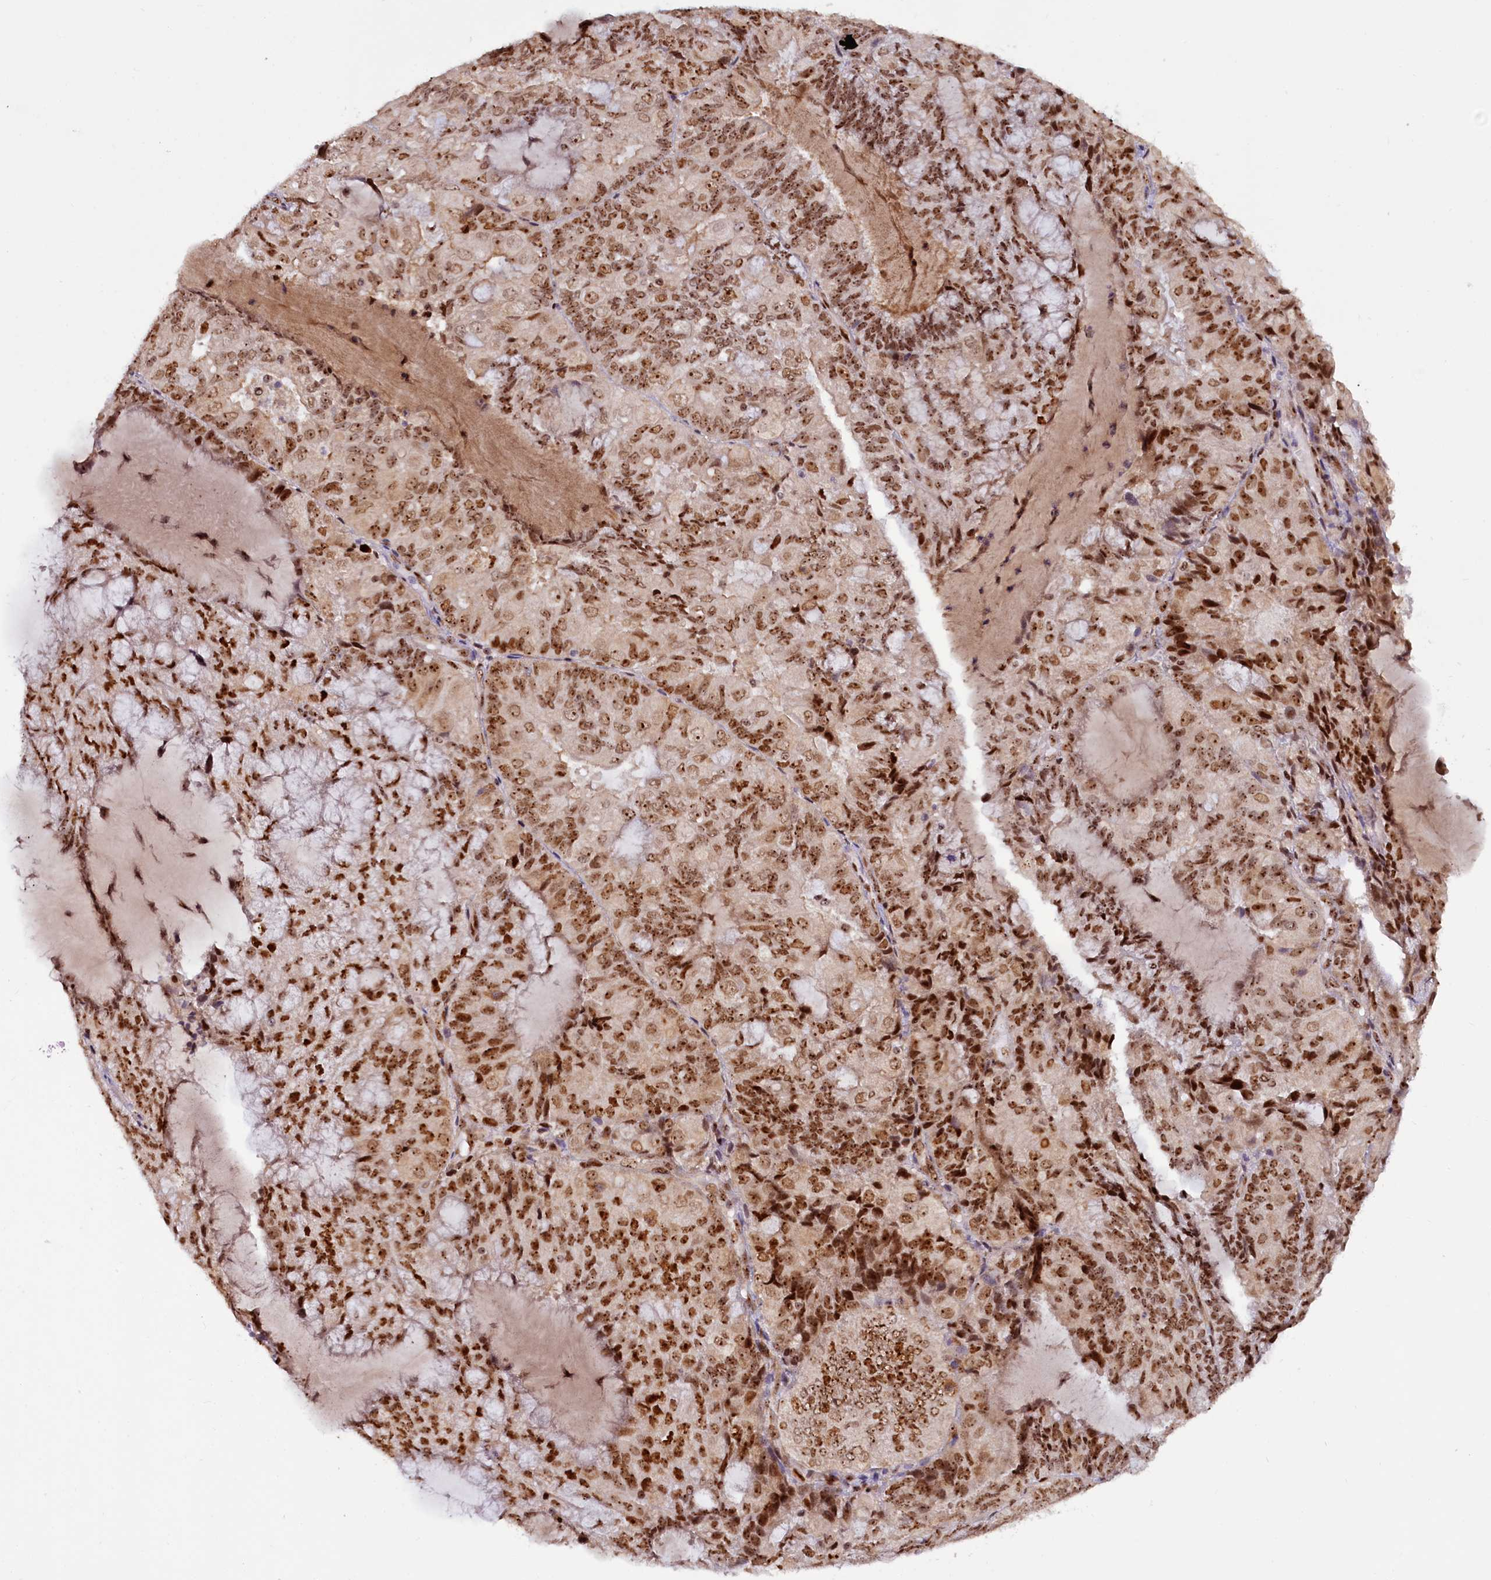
{"staining": {"intensity": "strong", "quantity": ">75%", "location": "nuclear"}, "tissue": "endometrial cancer", "cell_type": "Tumor cells", "image_type": "cancer", "snomed": [{"axis": "morphology", "description": "Adenocarcinoma, NOS"}, {"axis": "topography", "description": "Endometrium"}], "caption": "A high-resolution micrograph shows immunohistochemistry staining of endometrial cancer (adenocarcinoma), which reveals strong nuclear staining in approximately >75% of tumor cells. (IHC, brightfield microscopy, high magnification).", "gene": "TCOF1", "patient": {"sex": "female", "age": 81}}